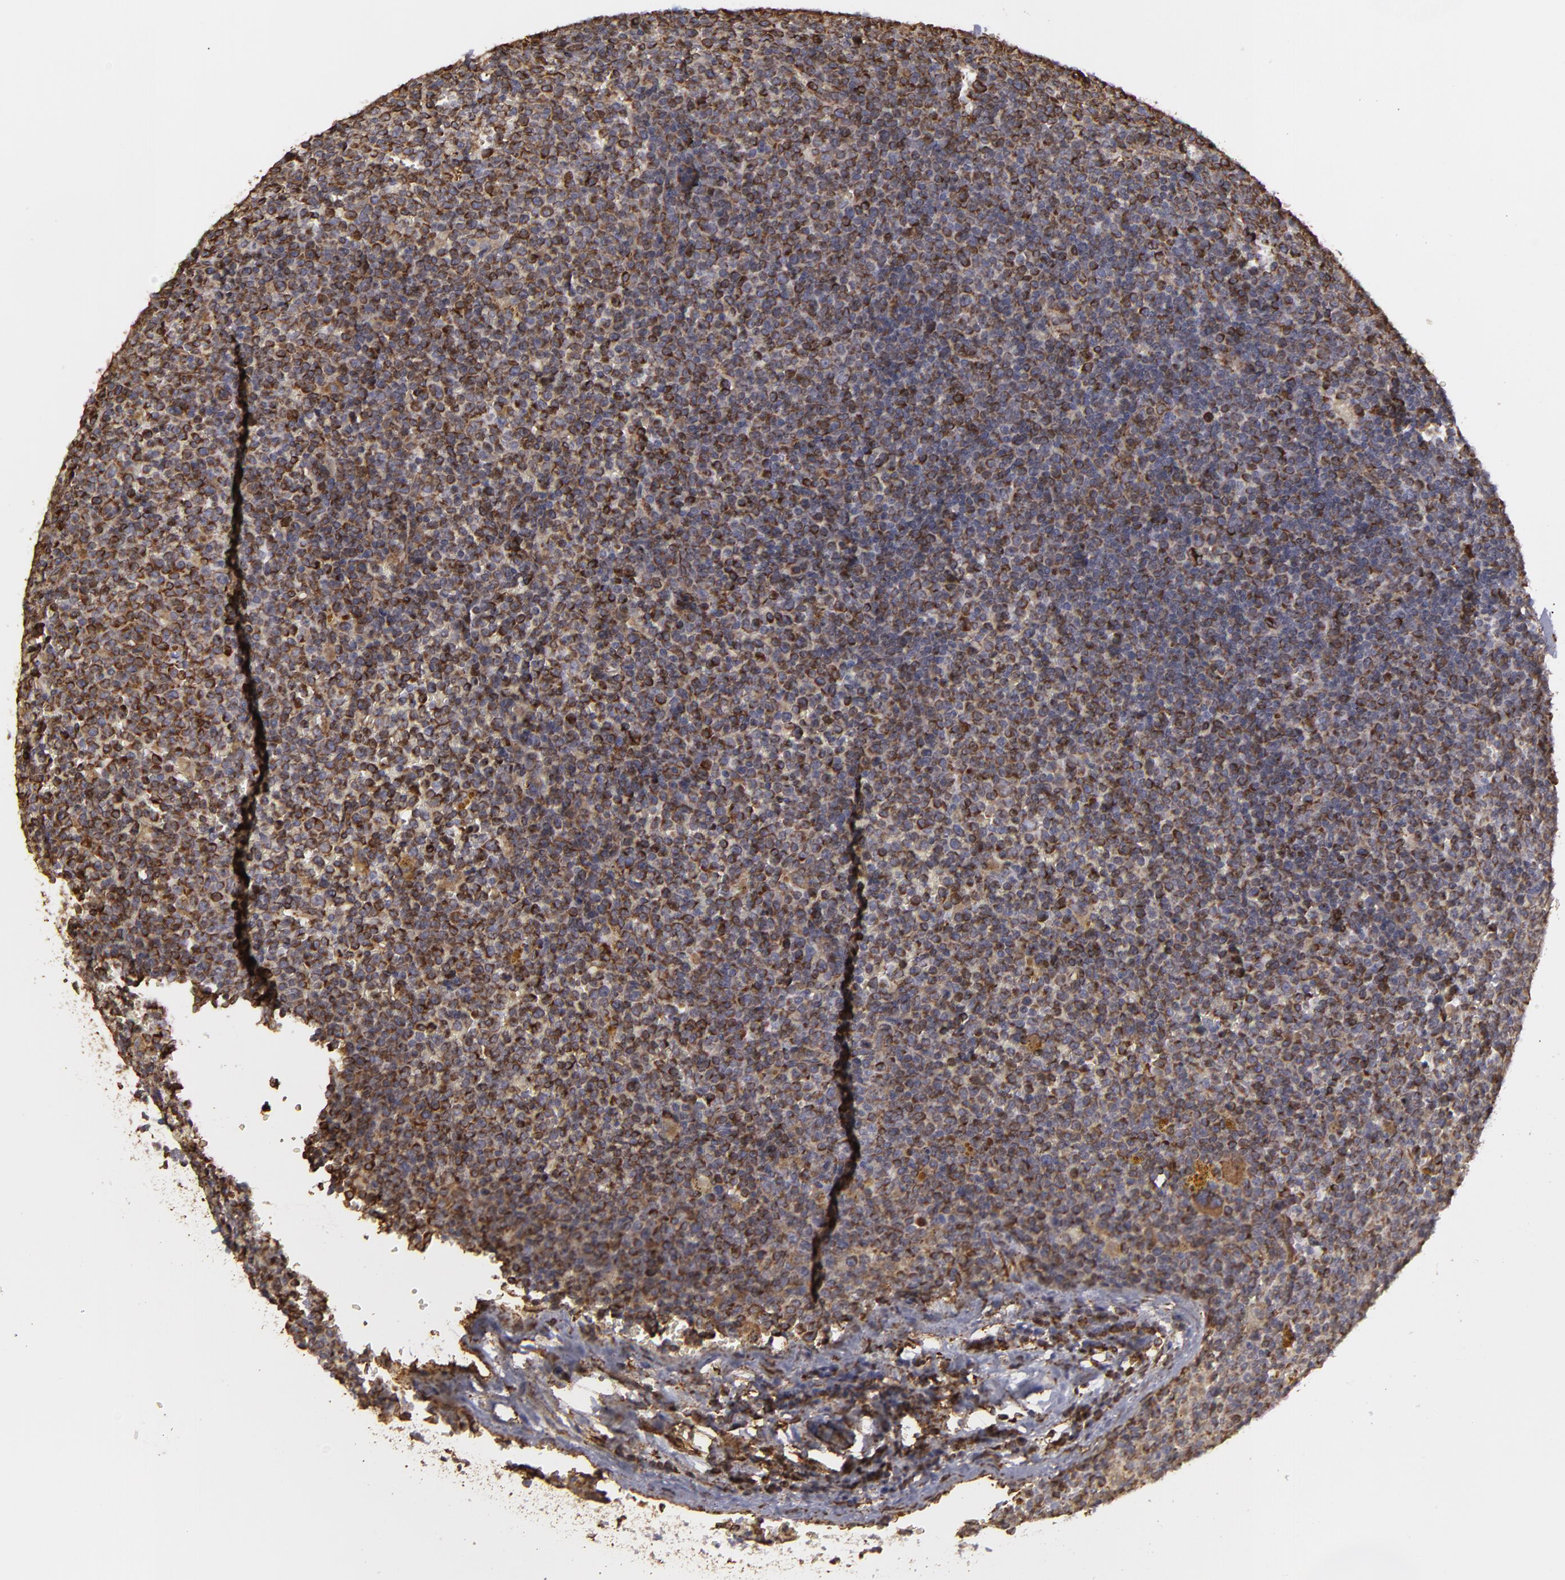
{"staining": {"intensity": "strong", "quantity": "25%-75%", "location": "cytoplasmic/membranous"}, "tissue": "lymphoma", "cell_type": "Tumor cells", "image_type": "cancer", "snomed": [{"axis": "morphology", "description": "Malignant lymphoma, non-Hodgkin's type, Low grade"}, {"axis": "topography", "description": "Lymph node"}], "caption": "A high amount of strong cytoplasmic/membranous expression is present in approximately 25%-75% of tumor cells in malignant lymphoma, non-Hodgkin's type (low-grade) tissue. (IHC, brightfield microscopy, high magnification).", "gene": "CYB5R3", "patient": {"sex": "male", "age": 50}}